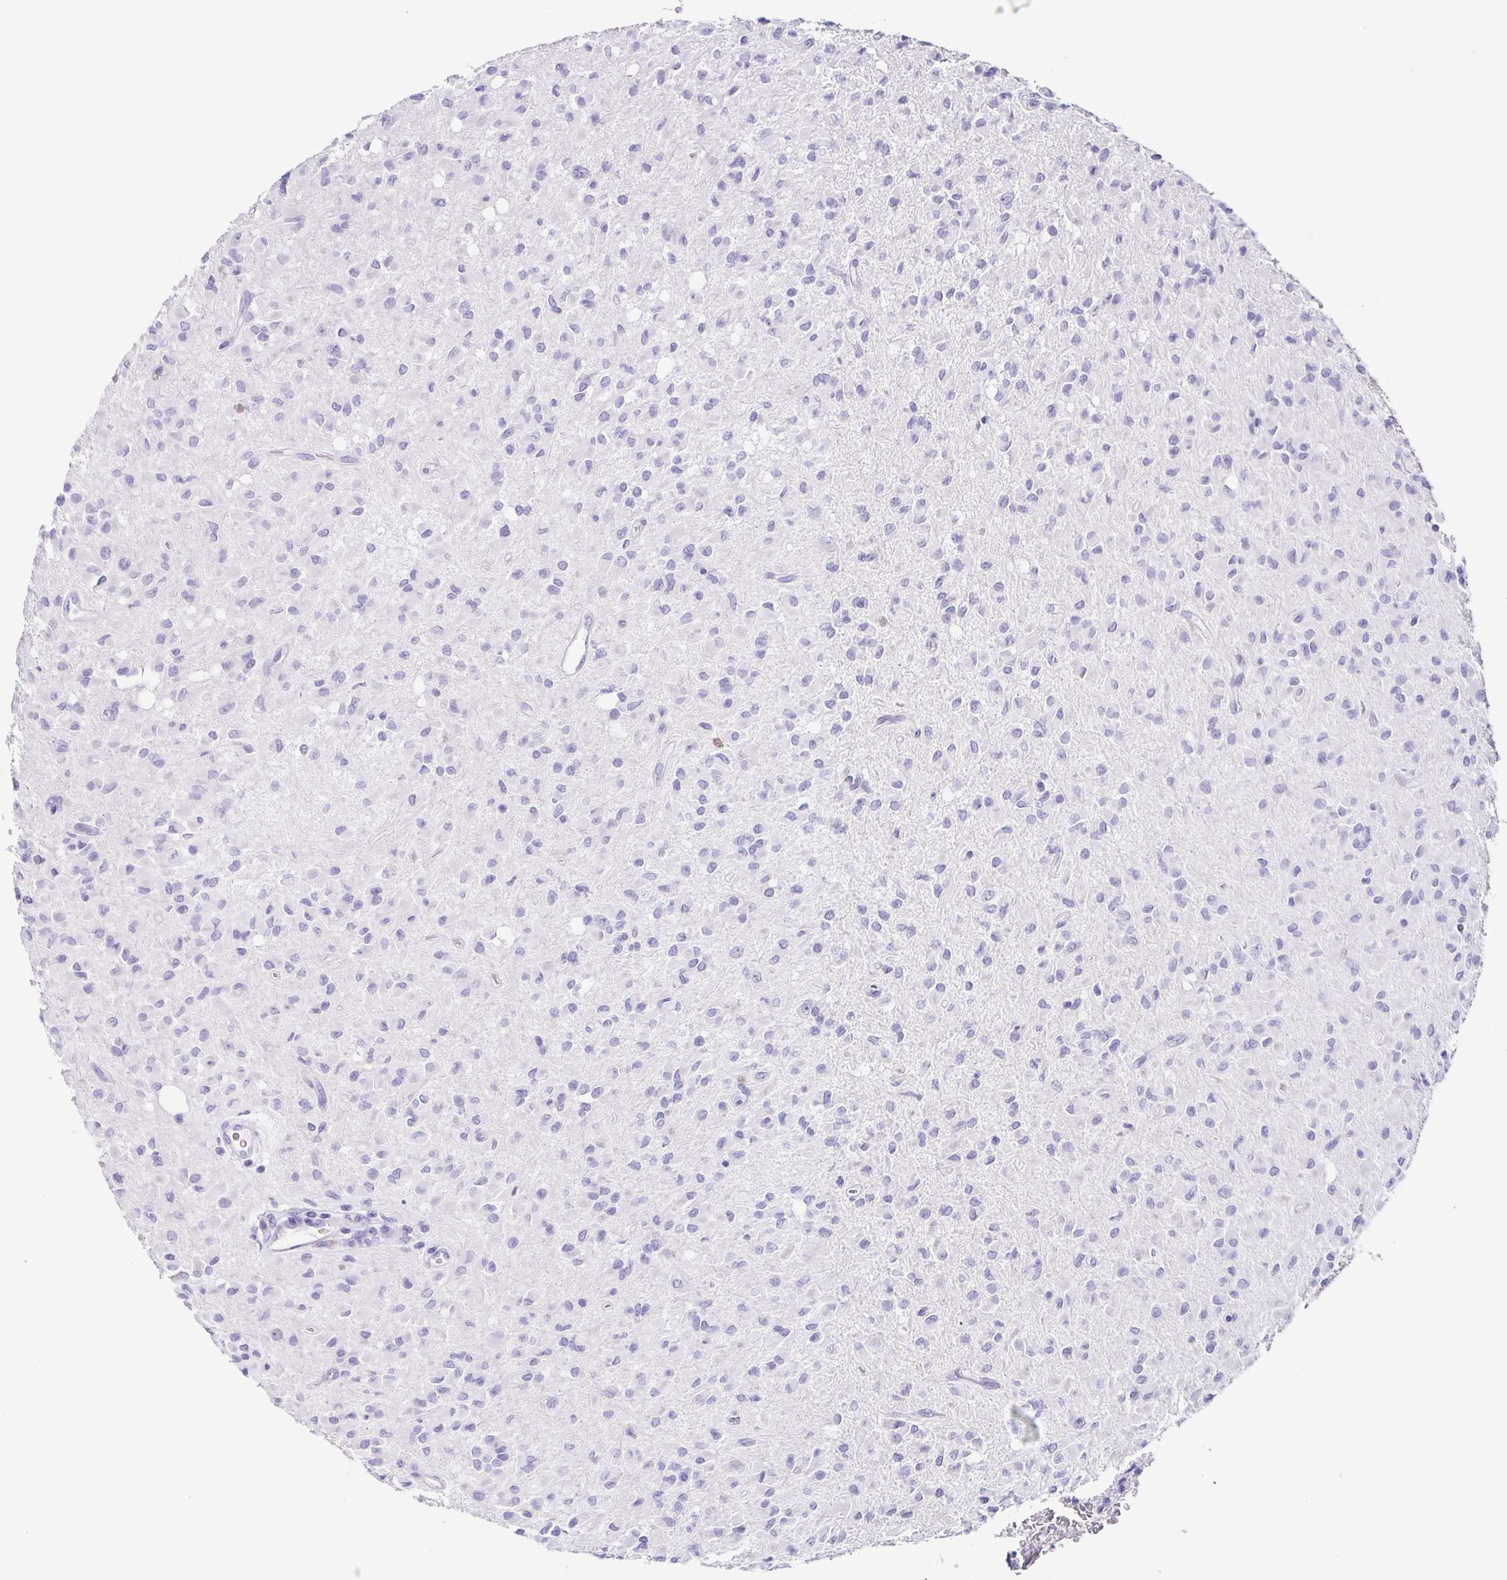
{"staining": {"intensity": "negative", "quantity": "none", "location": "none"}, "tissue": "glioma", "cell_type": "Tumor cells", "image_type": "cancer", "snomed": [{"axis": "morphology", "description": "Glioma, malignant, Low grade"}, {"axis": "topography", "description": "Brain"}], "caption": "Tumor cells are negative for protein expression in human malignant low-grade glioma.", "gene": "TNNT2", "patient": {"sex": "female", "age": 33}}